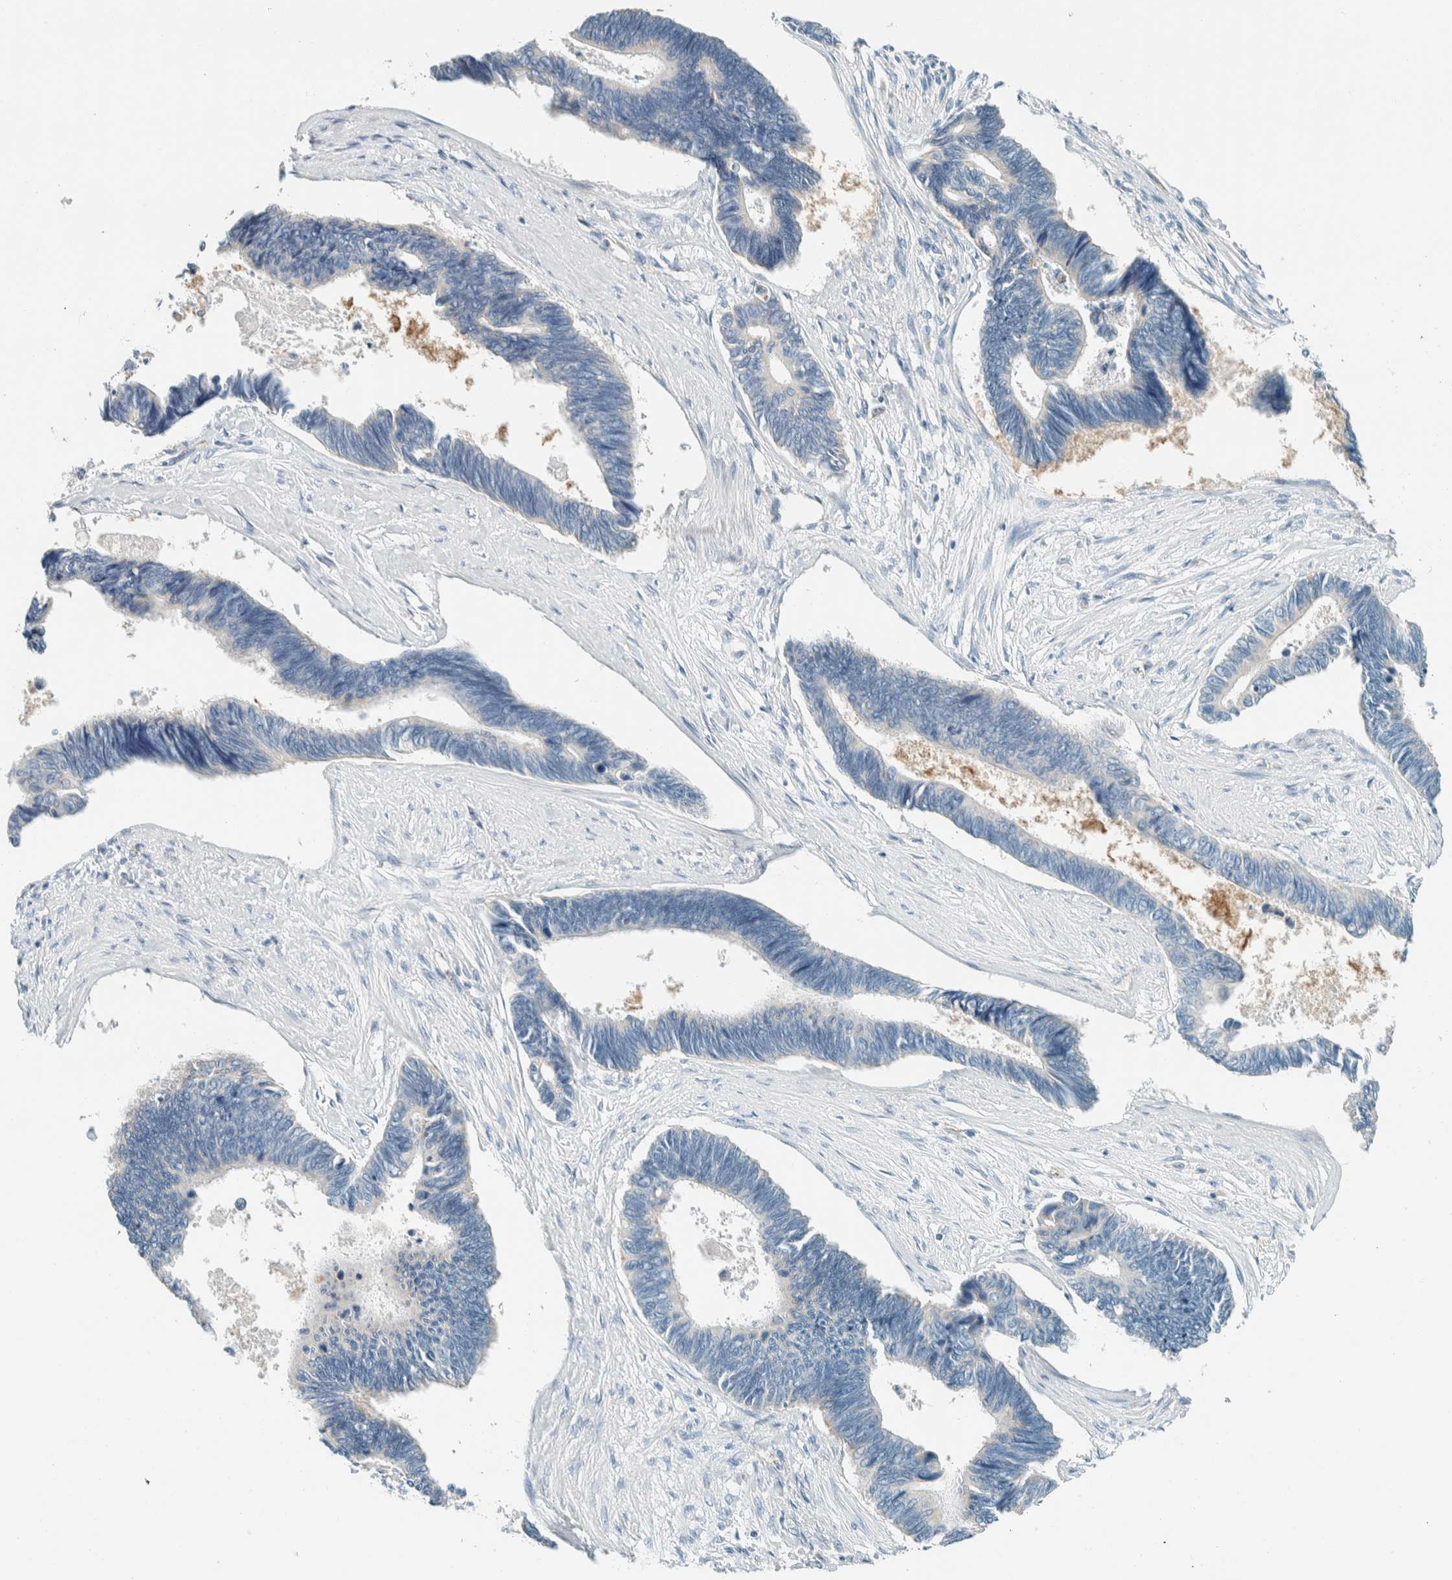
{"staining": {"intensity": "negative", "quantity": "none", "location": "none"}, "tissue": "pancreatic cancer", "cell_type": "Tumor cells", "image_type": "cancer", "snomed": [{"axis": "morphology", "description": "Adenocarcinoma, NOS"}, {"axis": "topography", "description": "Pancreas"}], "caption": "IHC histopathology image of neoplastic tissue: human pancreatic adenocarcinoma stained with DAB demonstrates no significant protein positivity in tumor cells.", "gene": "SLFN12", "patient": {"sex": "female", "age": 70}}